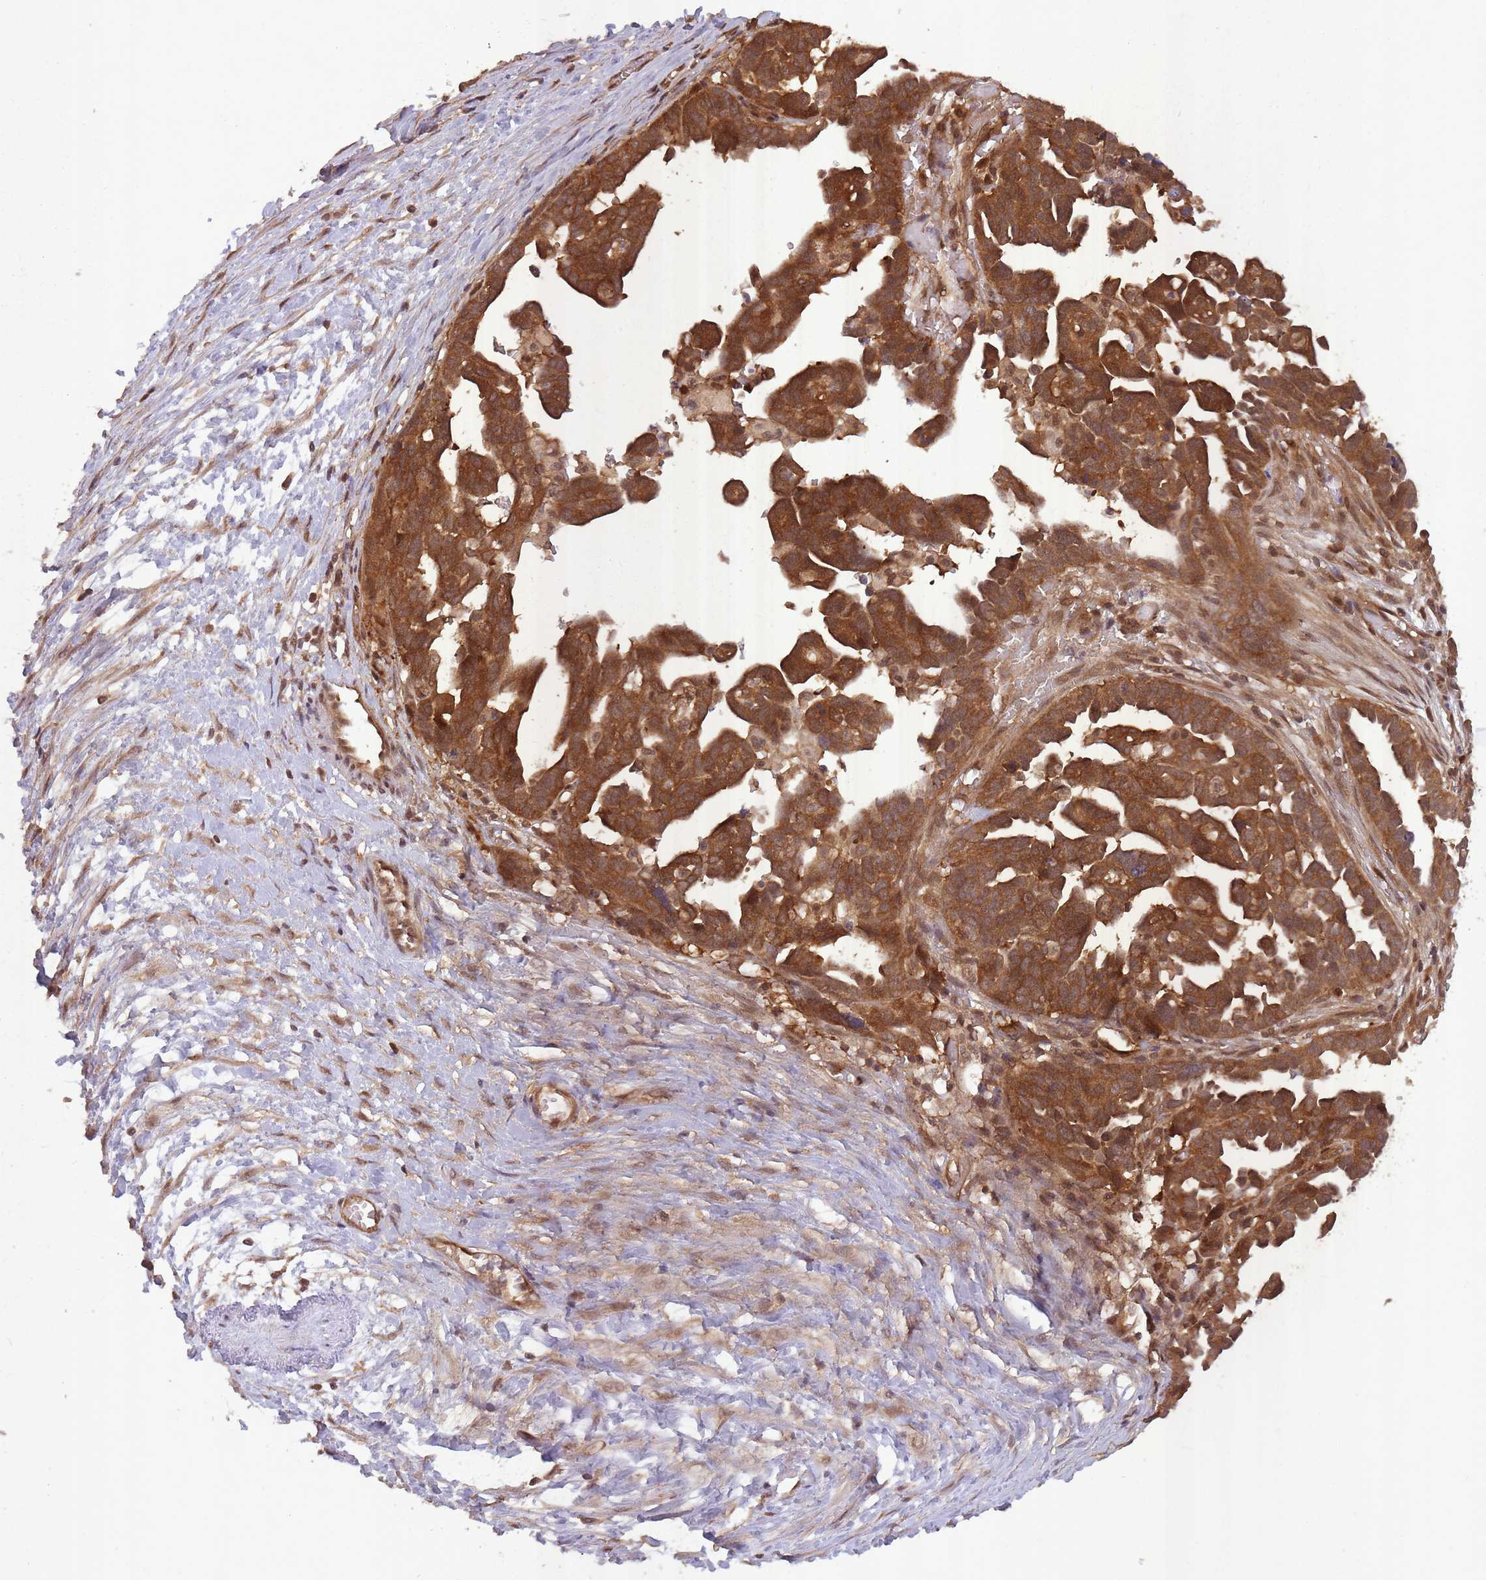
{"staining": {"intensity": "strong", "quantity": ">75%", "location": "cytoplasmic/membranous"}, "tissue": "ovarian cancer", "cell_type": "Tumor cells", "image_type": "cancer", "snomed": [{"axis": "morphology", "description": "Cystadenocarcinoma, serous, NOS"}, {"axis": "topography", "description": "Ovary"}], "caption": "Ovarian cancer stained for a protein reveals strong cytoplasmic/membranous positivity in tumor cells. (Brightfield microscopy of DAB IHC at high magnification).", "gene": "PPP6R3", "patient": {"sex": "female", "age": 54}}